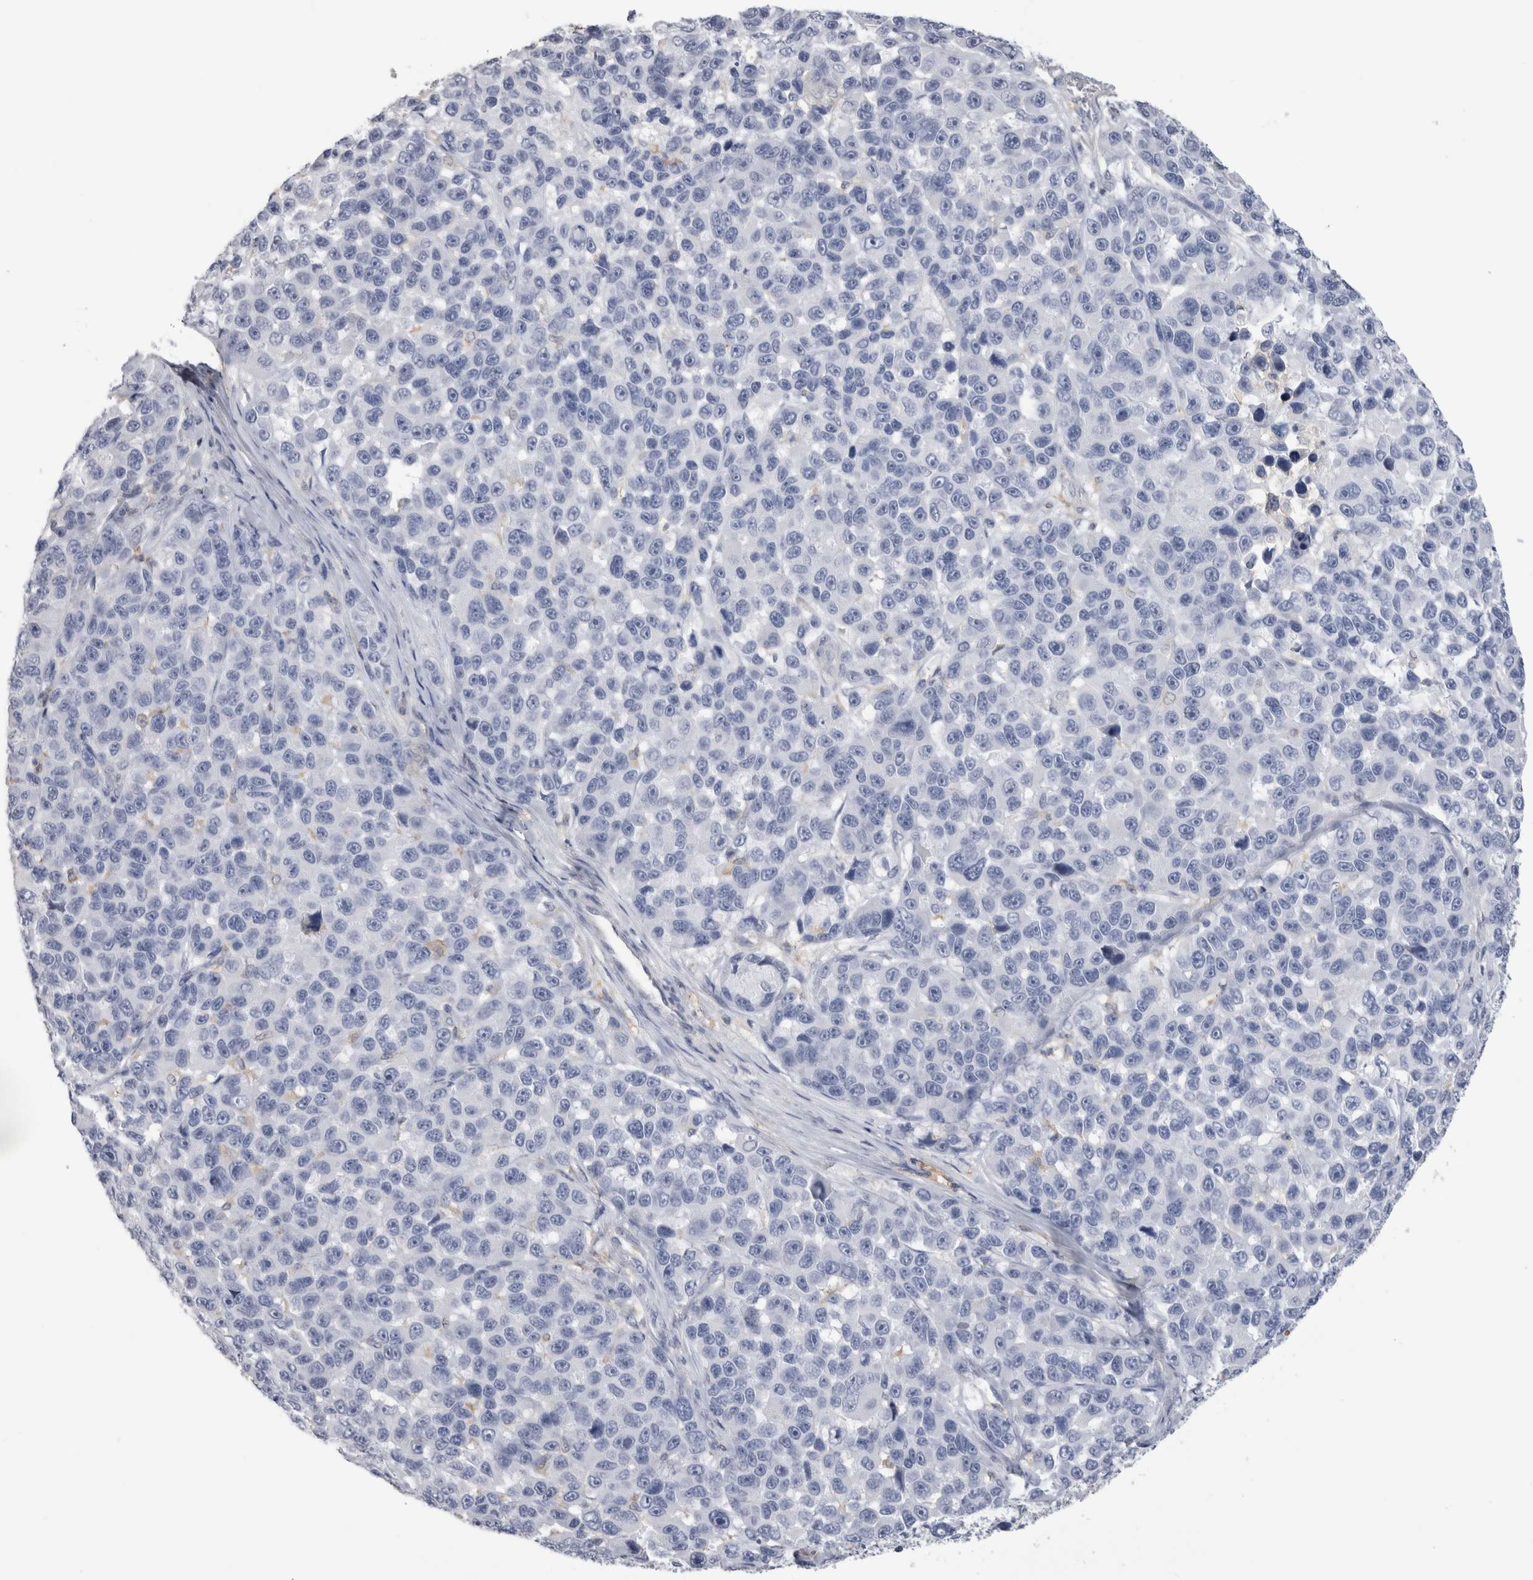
{"staining": {"intensity": "negative", "quantity": "none", "location": "none"}, "tissue": "melanoma", "cell_type": "Tumor cells", "image_type": "cancer", "snomed": [{"axis": "morphology", "description": "Malignant melanoma, NOS"}, {"axis": "topography", "description": "Skin"}], "caption": "The histopathology image displays no significant positivity in tumor cells of melanoma. (DAB (3,3'-diaminobenzidine) immunohistochemistry (IHC) visualized using brightfield microscopy, high magnification).", "gene": "SCRN1", "patient": {"sex": "male", "age": 53}}